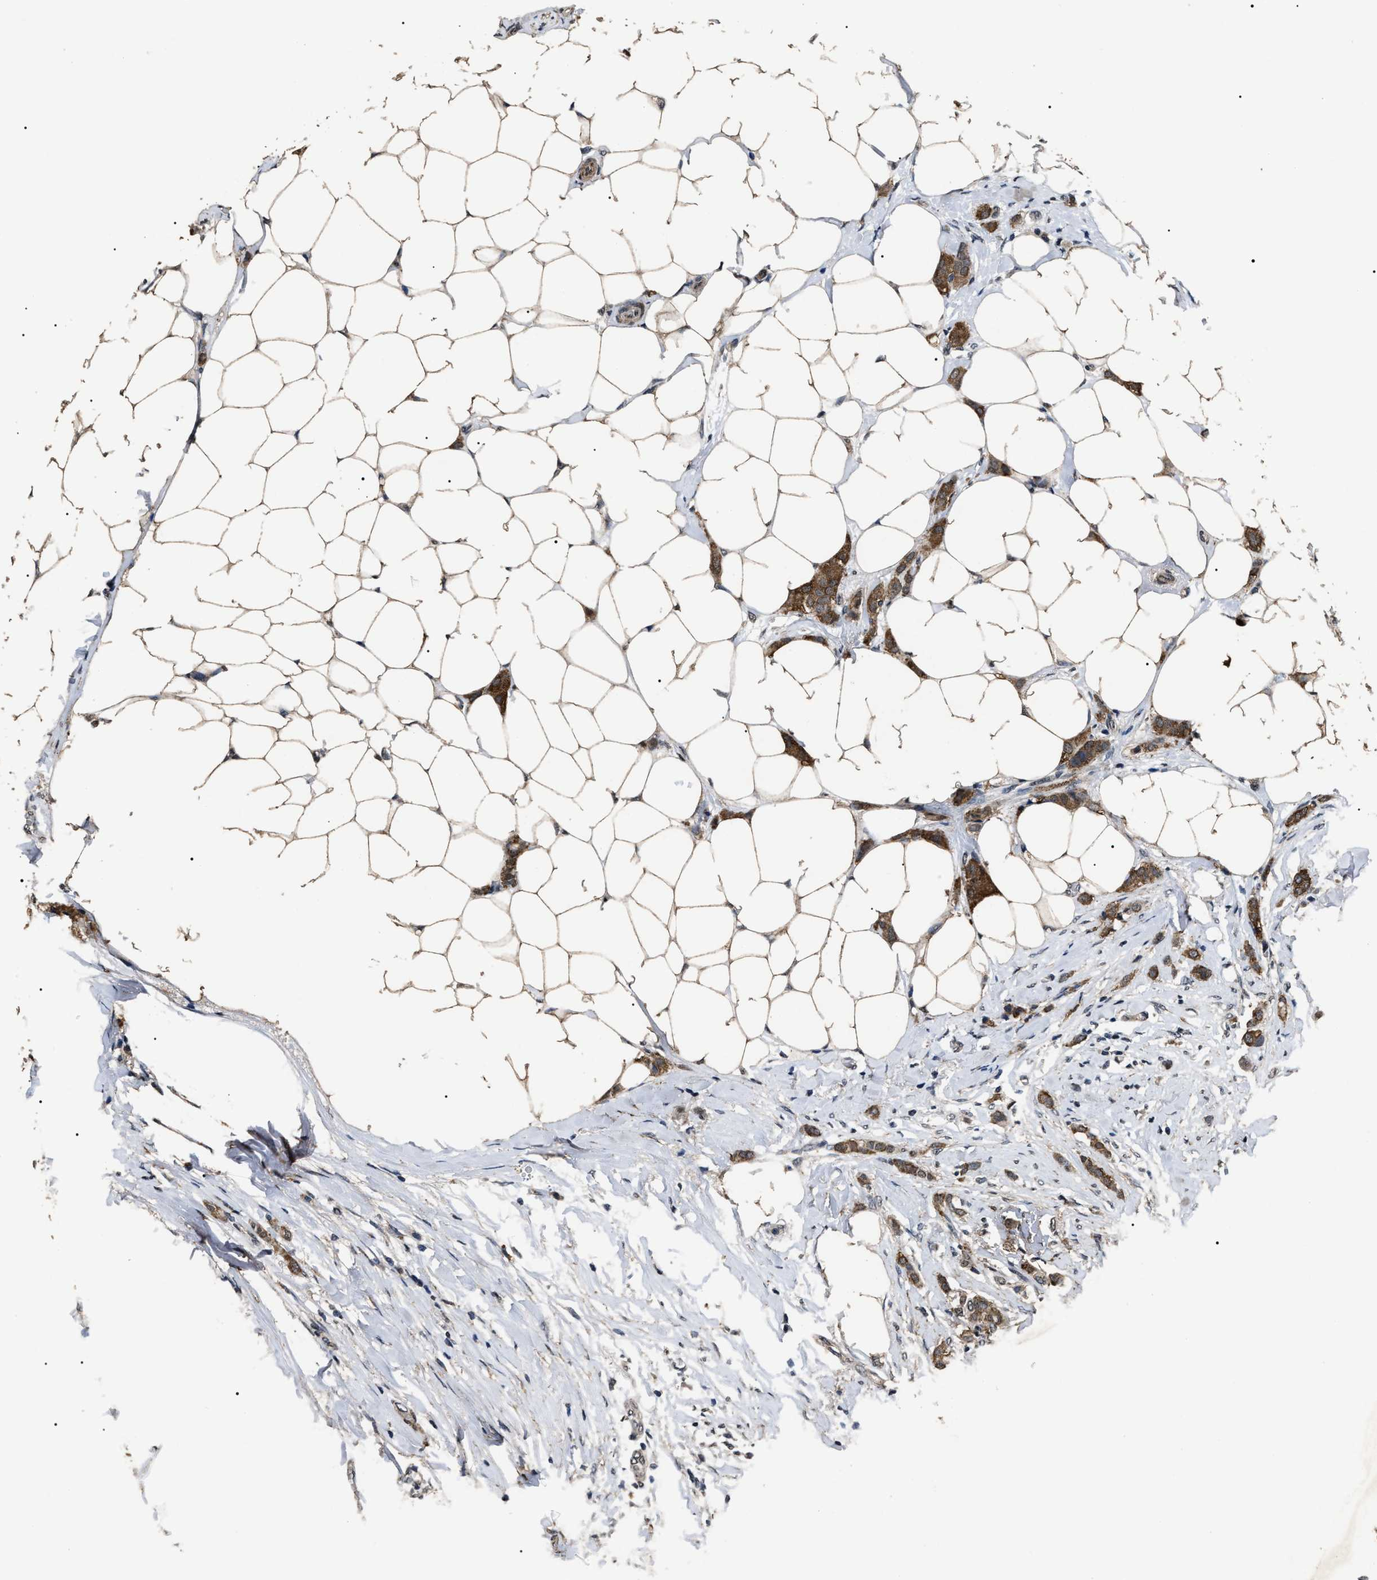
{"staining": {"intensity": "moderate", "quantity": ">75%", "location": "cytoplasmic/membranous,nuclear"}, "tissue": "breast cancer", "cell_type": "Tumor cells", "image_type": "cancer", "snomed": [{"axis": "morphology", "description": "Lobular carcinoma"}, {"axis": "topography", "description": "Breast"}], "caption": "An immunohistochemistry (IHC) micrograph of tumor tissue is shown. Protein staining in brown shows moderate cytoplasmic/membranous and nuclear positivity in breast cancer (lobular carcinoma) within tumor cells.", "gene": "ANP32E", "patient": {"sex": "female", "age": 55}}